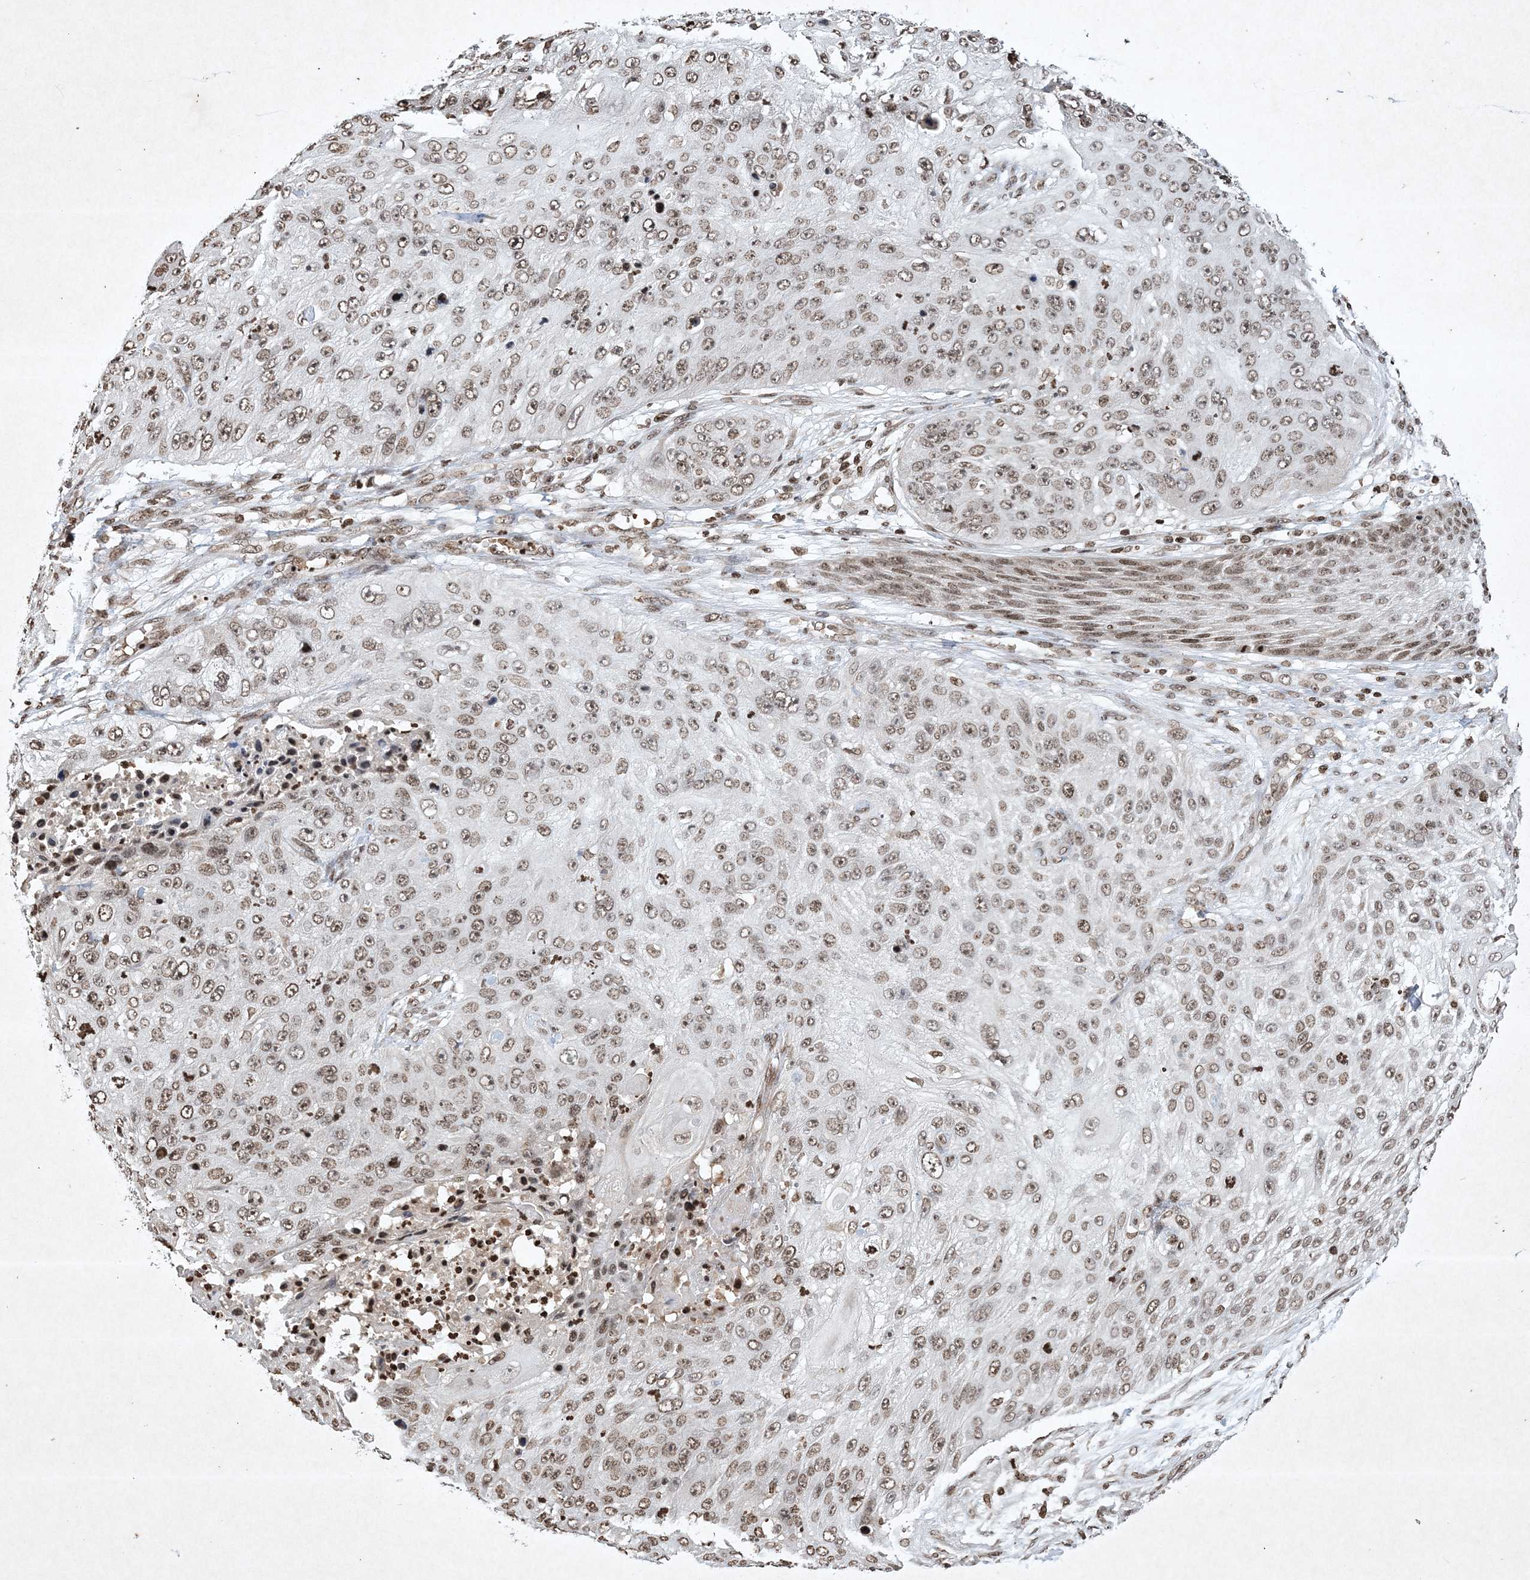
{"staining": {"intensity": "weak", "quantity": ">75%", "location": "nuclear"}, "tissue": "skin cancer", "cell_type": "Tumor cells", "image_type": "cancer", "snomed": [{"axis": "morphology", "description": "Squamous cell carcinoma, NOS"}, {"axis": "topography", "description": "Skin"}], "caption": "This histopathology image shows skin squamous cell carcinoma stained with immunohistochemistry to label a protein in brown. The nuclear of tumor cells show weak positivity for the protein. Nuclei are counter-stained blue.", "gene": "NEDD9", "patient": {"sex": "female", "age": 80}}